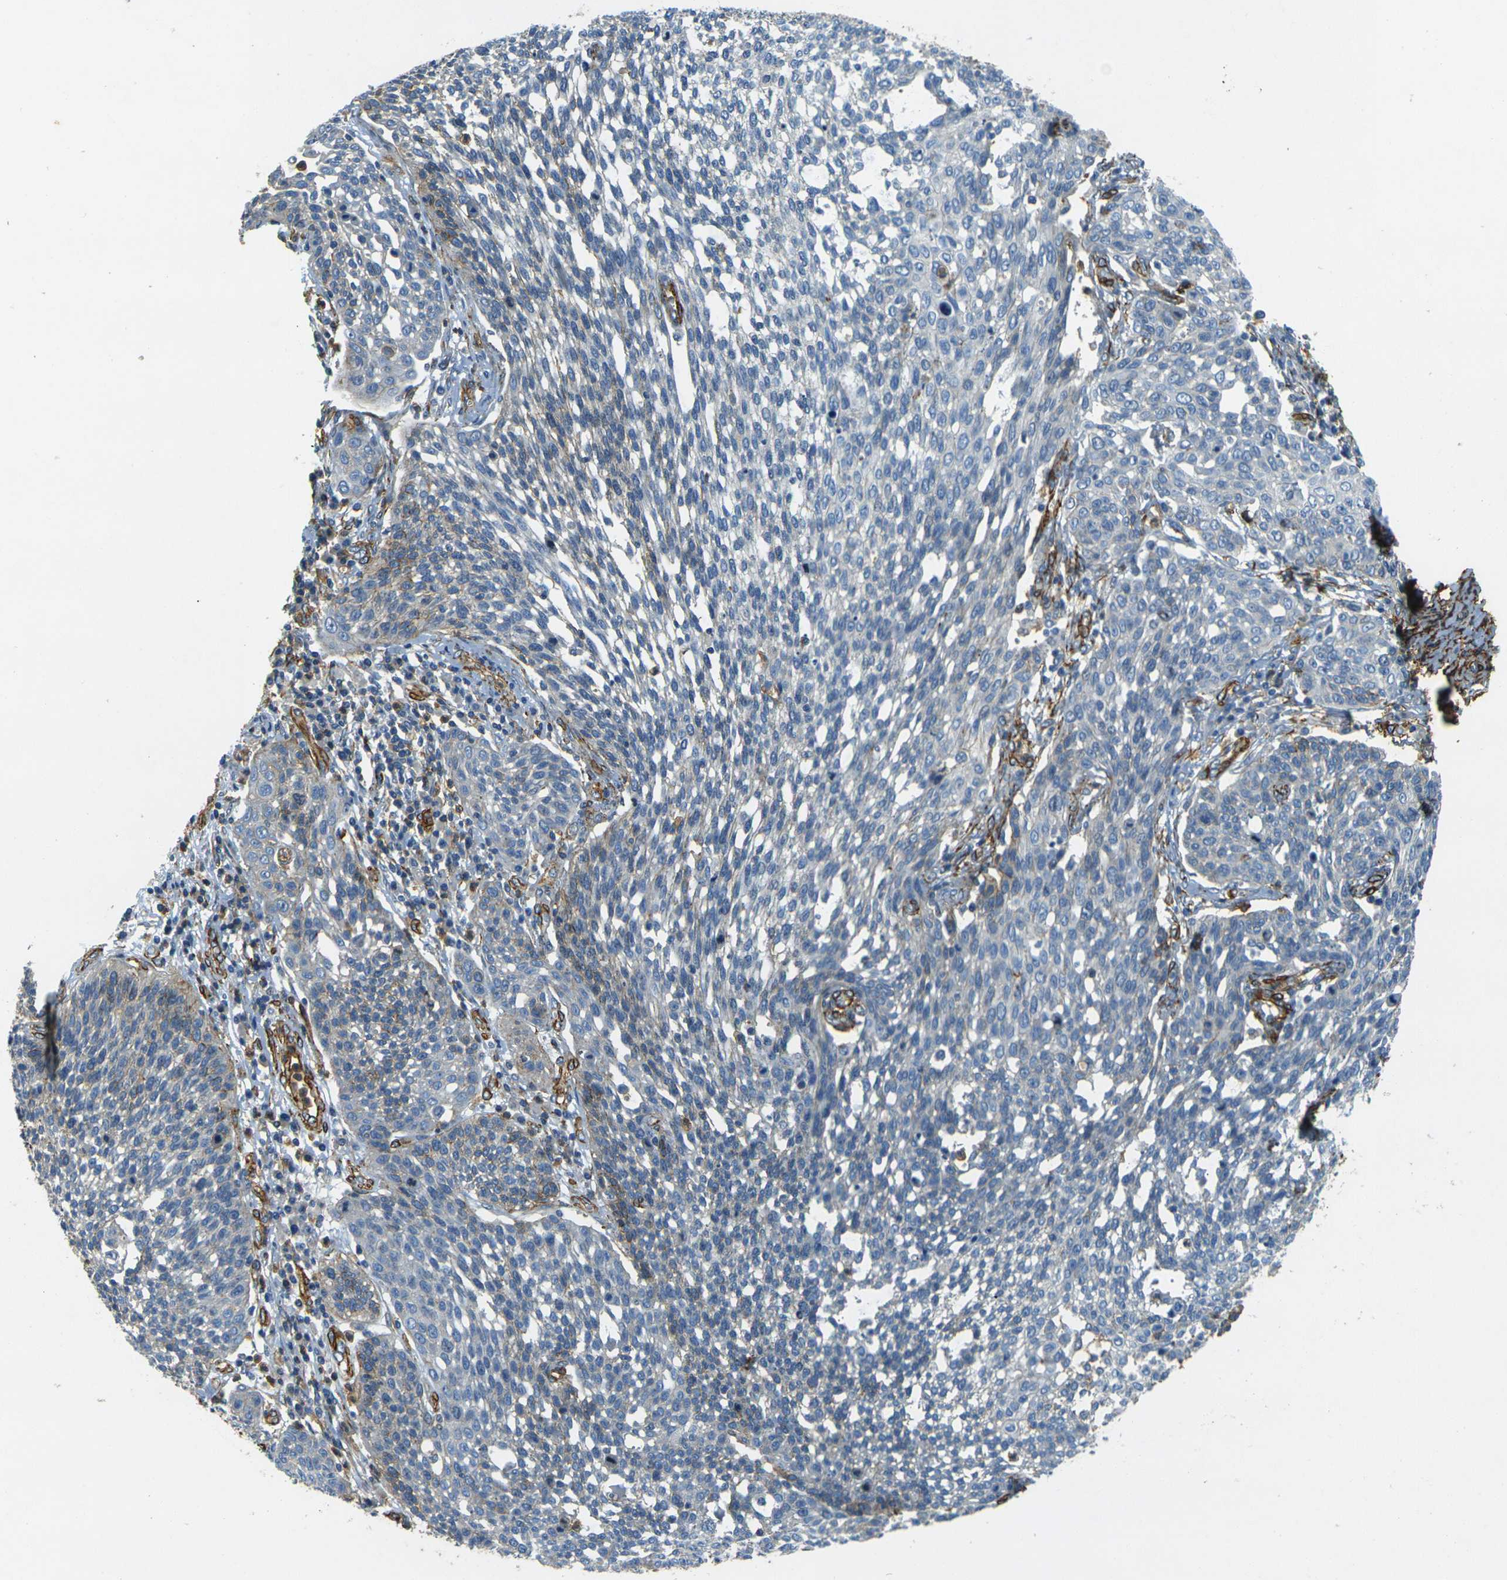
{"staining": {"intensity": "weak", "quantity": "<25%", "location": "cytoplasmic/membranous"}, "tissue": "cervical cancer", "cell_type": "Tumor cells", "image_type": "cancer", "snomed": [{"axis": "morphology", "description": "Squamous cell carcinoma, NOS"}, {"axis": "topography", "description": "Cervix"}], "caption": "This is an IHC photomicrograph of cervical cancer. There is no staining in tumor cells.", "gene": "EPHA7", "patient": {"sex": "female", "age": 34}}